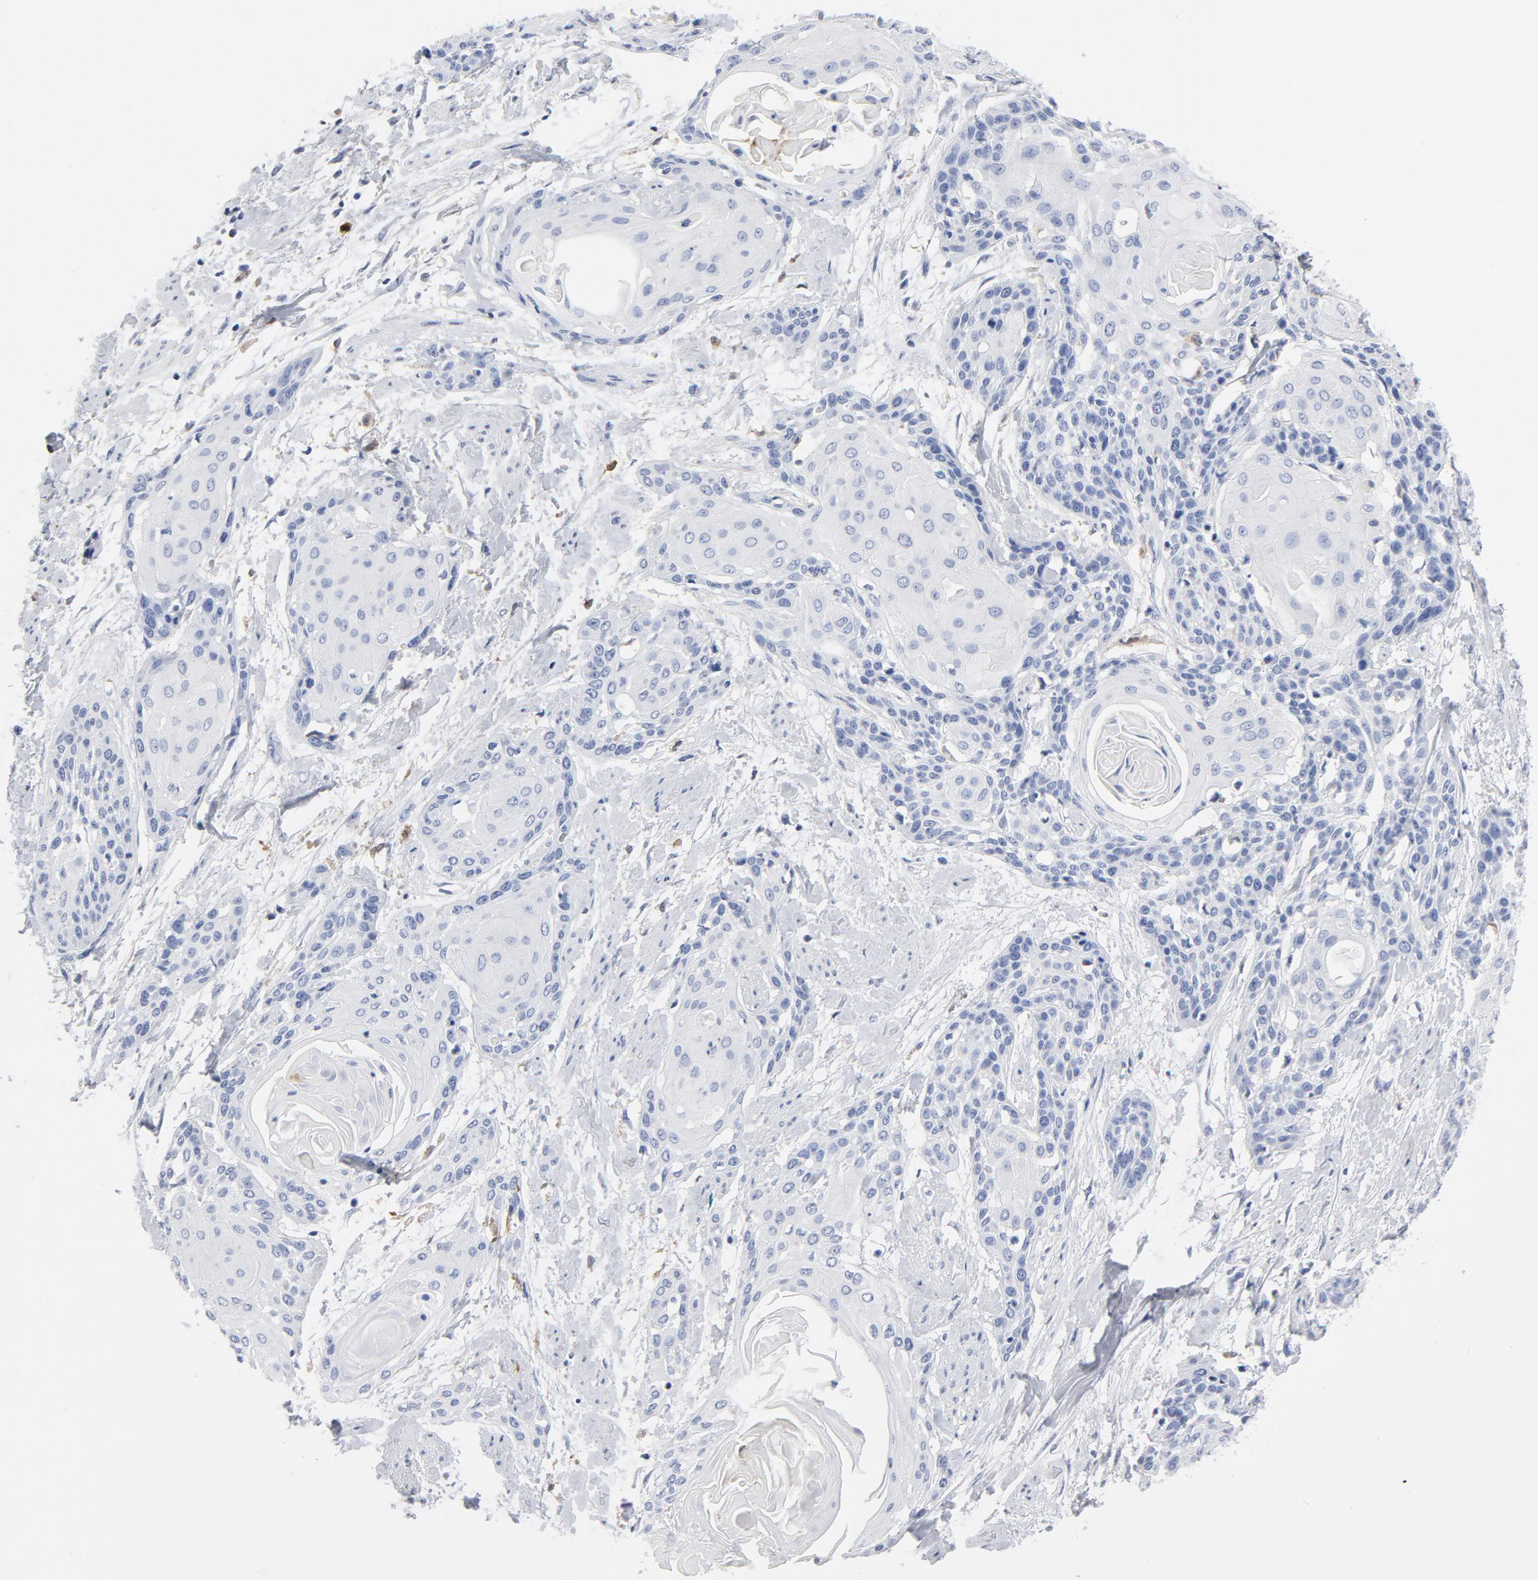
{"staining": {"intensity": "negative", "quantity": "none", "location": "none"}, "tissue": "cervical cancer", "cell_type": "Tumor cells", "image_type": "cancer", "snomed": [{"axis": "morphology", "description": "Squamous cell carcinoma, NOS"}, {"axis": "topography", "description": "Cervix"}], "caption": "IHC micrograph of squamous cell carcinoma (cervical) stained for a protein (brown), which shows no positivity in tumor cells. Brightfield microscopy of immunohistochemistry stained with DAB (brown) and hematoxylin (blue), captured at high magnification.", "gene": "NCF1", "patient": {"sex": "female", "age": 57}}